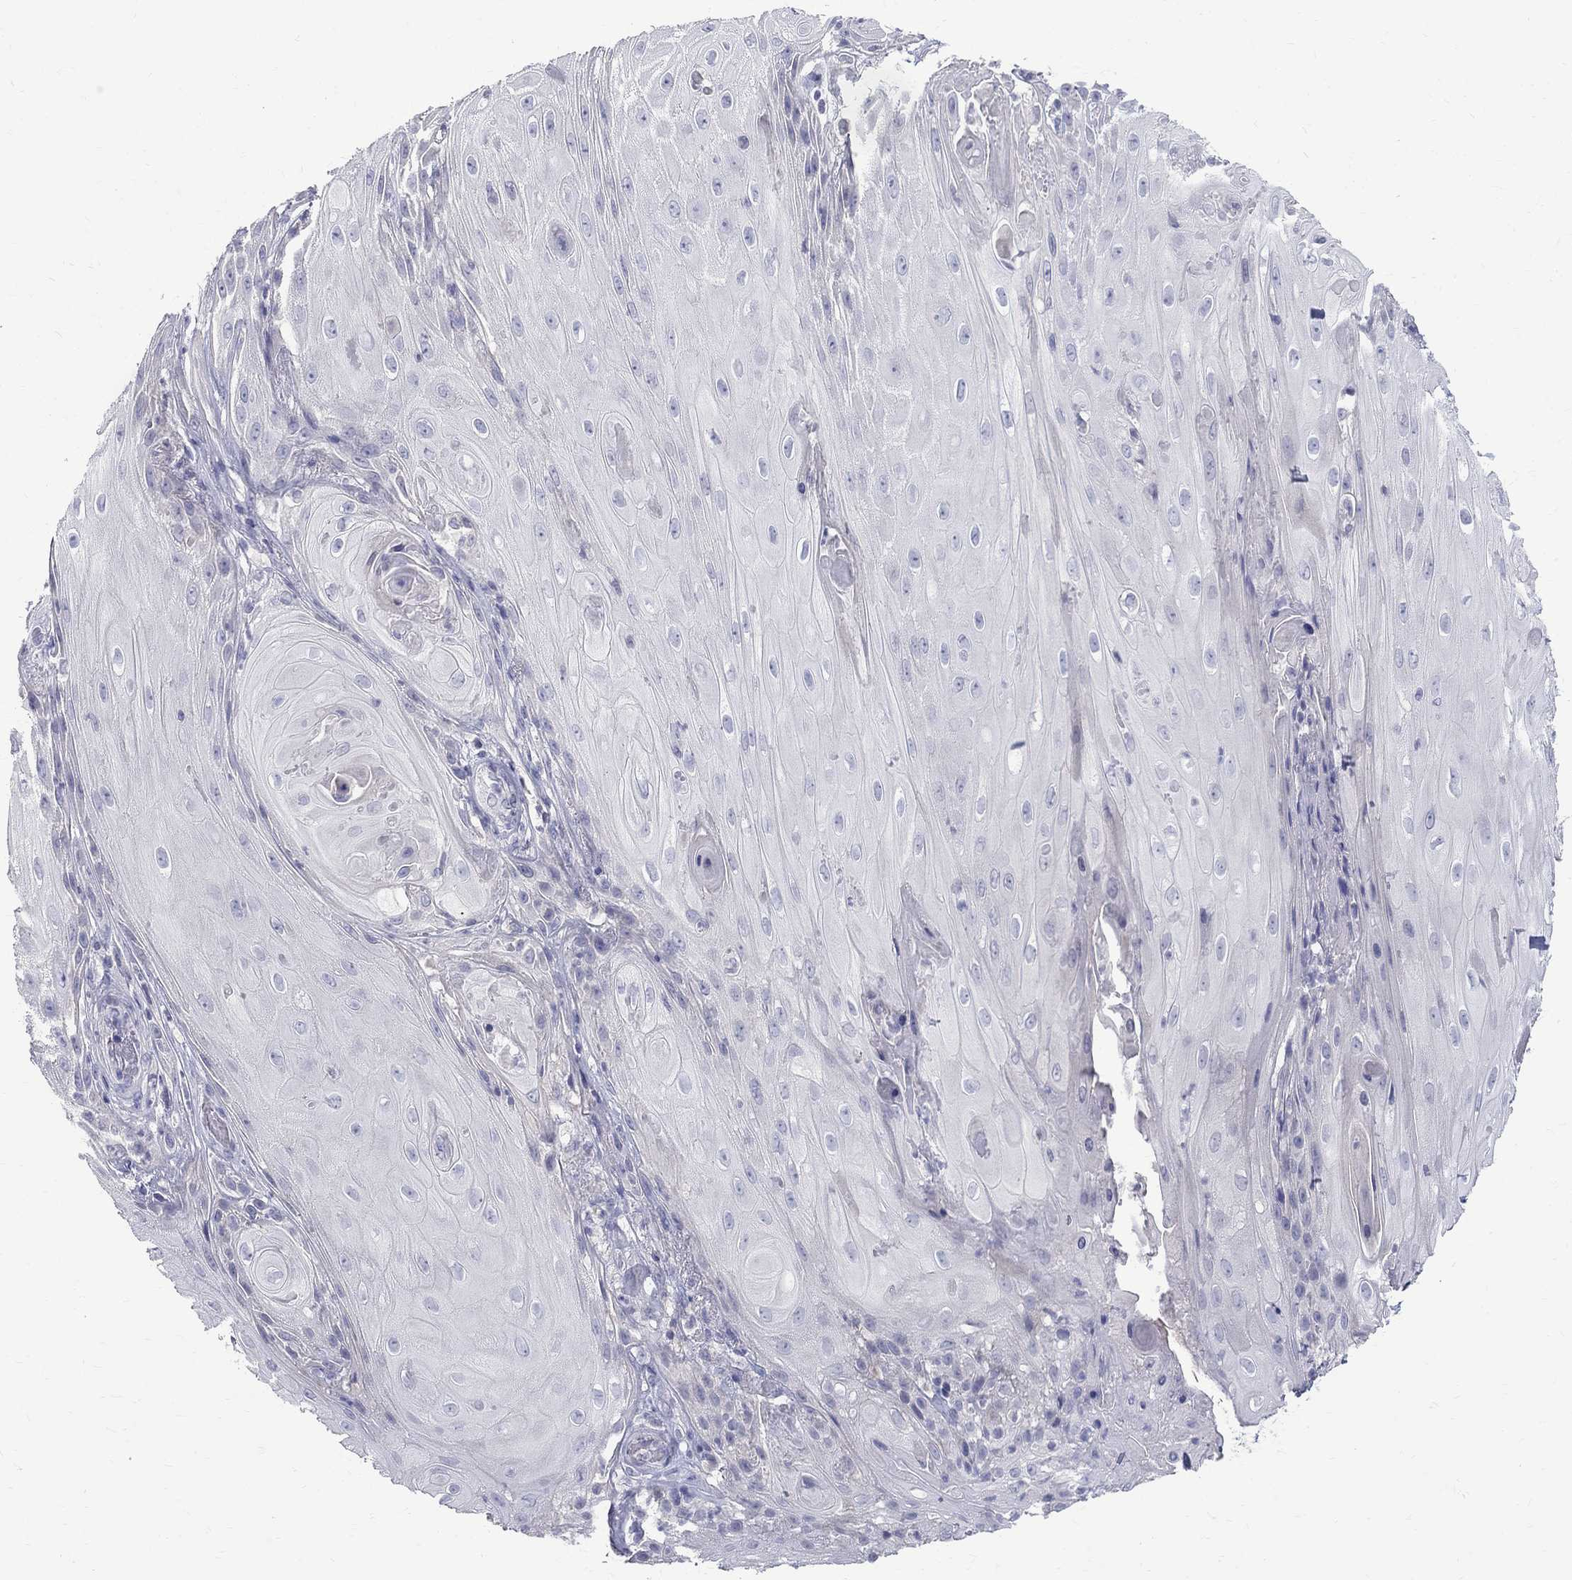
{"staining": {"intensity": "negative", "quantity": "none", "location": "none"}, "tissue": "skin cancer", "cell_type": "Tumor cells", "image_type": "cancer", "snomed": [{"axis": "morphology", "description": "Squamous cell carcinoma, NOS"}, {"axis": "topography", "description": "Skin"}], "caption": "High power microscopy image of an immunohistochemistry (IHC) micrograph of skin cancer, revealing no significant staining in tumor cells. The staining is performed using DAB (3,3'-diaminobenzidine) brown chromogen with nuclei counter-stained in using hematoxylin.", "gene": "MAGEB6", "patient": {"sex": "male", "age": 62}}